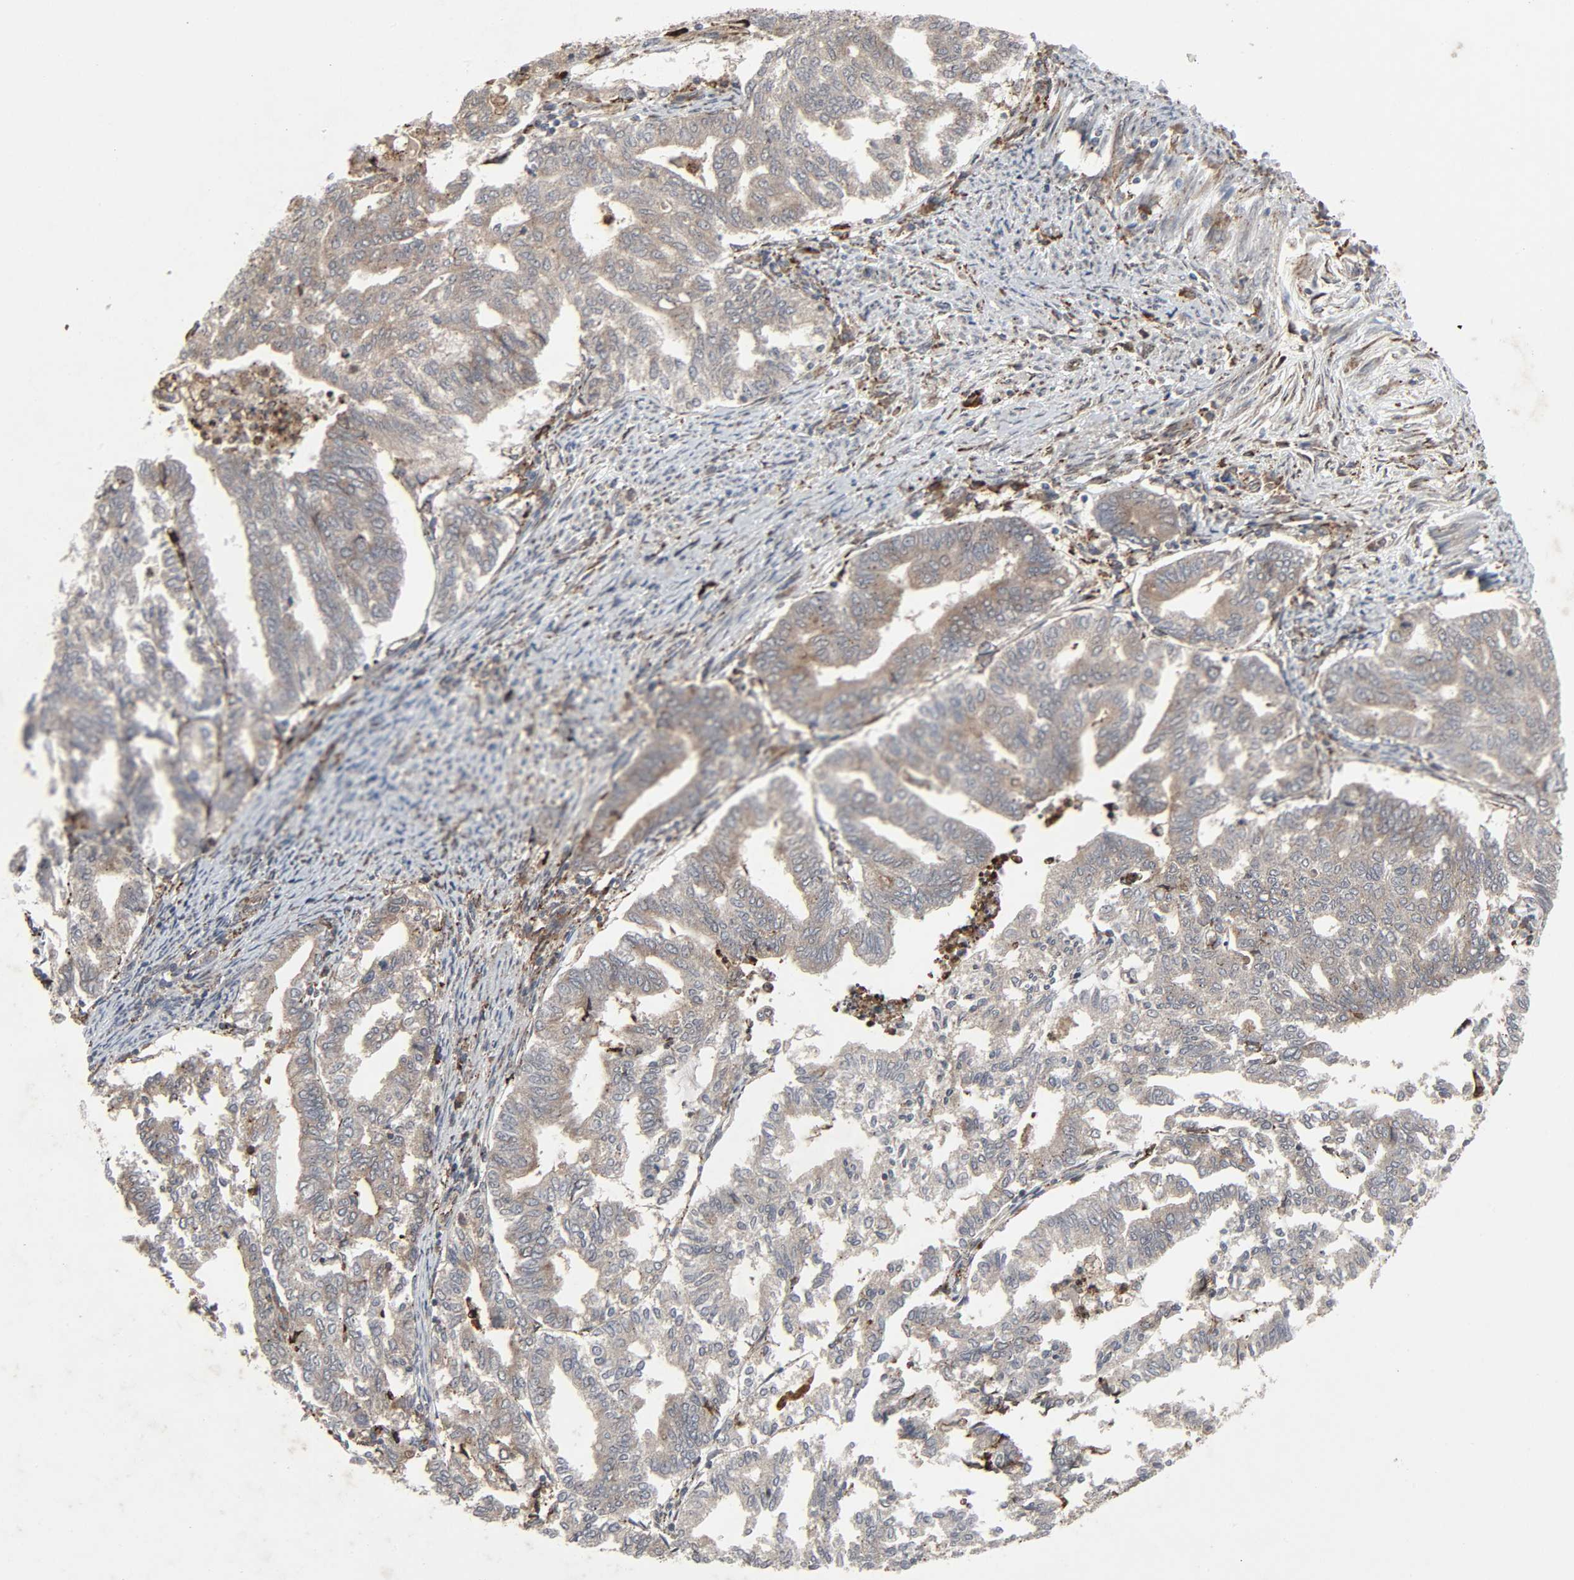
{"staining": {"intensity": "weak", "quantity": ">75%", "location": "cytoplasmic/membranous"}, "tissue": "endometrial cancer", "cell_type": "Tumor cells", "image_type": "cancer", "snomed": [{"axis": "morphology", "description": "Adenocarcinoma, NOS"}, {"axis": "topography", "description": "Endometrium"}], "caption": "Human adenocarcinoma (endometrial) stained for a protein (brown) demonstrates weak cytoplasmic/membranous positive positivity in about >75% of tumor cells.", "gene": "ADCY4", "patient": {"sex": "female", "age": 79}}